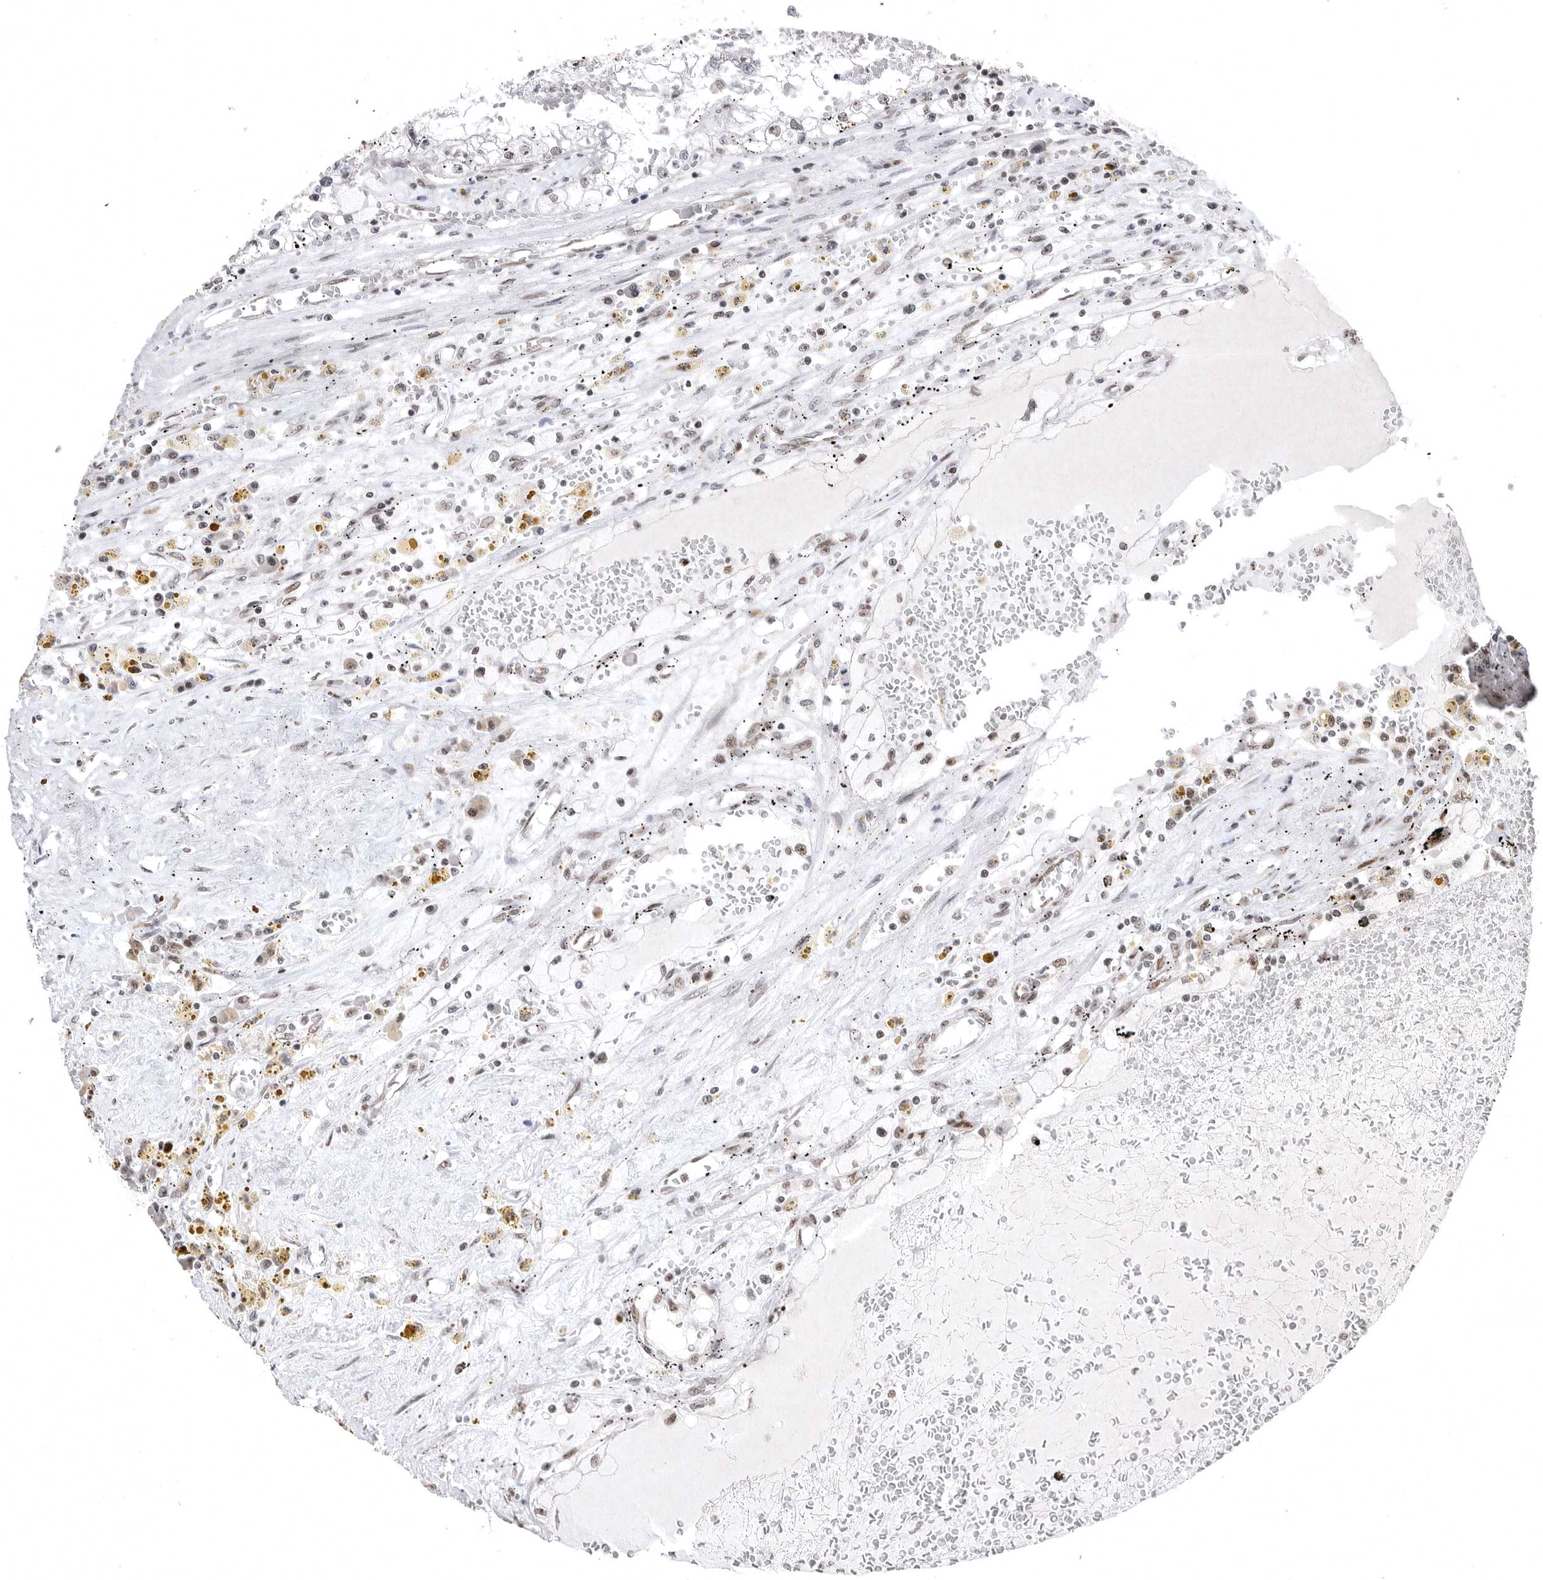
{"staining": {"intensity": "negative", "quantity": "none", "location": "none"}, "tissue": "renal cancer", "cell_type": "Tumor cells", "image_type": "cancer", "snomed": [{"axis": "morphology", "description": "Adenocarcinoma, NOS"}, {"axis": "topography", "description": "Kidney"}], "caption": "This micrograph is of renal cancer stained with immunohistochemistry (IHC) to label a protein in brown with the nuclei are counter-stained blue. There is no expression in tumor cells.", "gene": "ZNF830", "patient": {"sex": "male", "age": 56}}